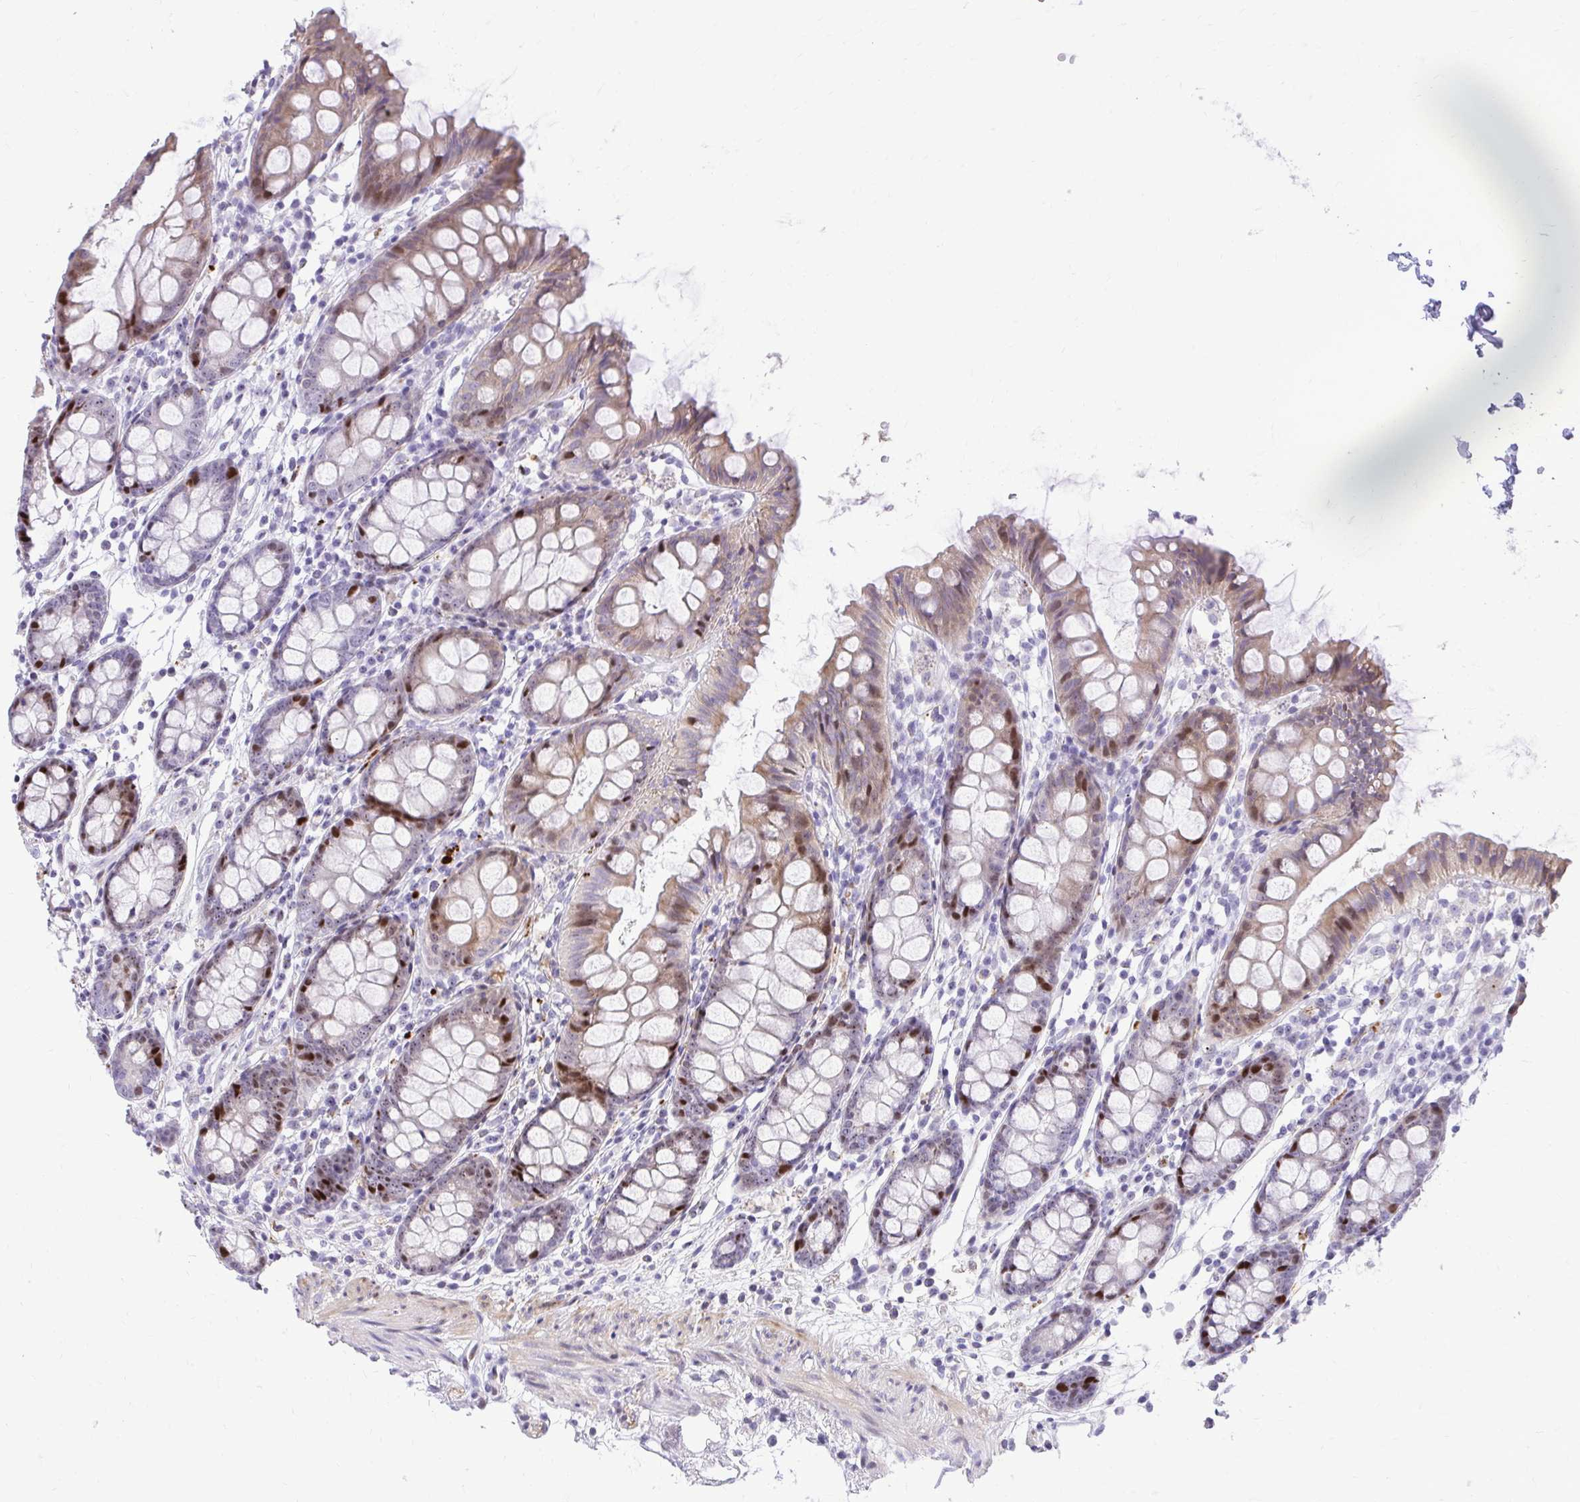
{"staining": {"intensity": "negative", "quantity": "none", "location": "none"}, "tissue": "colon", "cell_type": "Endothelial cells", "image_type": "normal", "snomed": [{"axis": "morphology", "description": "Normal tissue, NOS"}, {"axis": "topography", "description": "Colon"}], "caption": "This micrograph is of normal colon stained with IHC to label a protein in brown with the nuclei are counter-stained blue. There is no staining in endothelial cells.", "gene": "DLX4", "patient": {"sex": "female", "age": 84}}